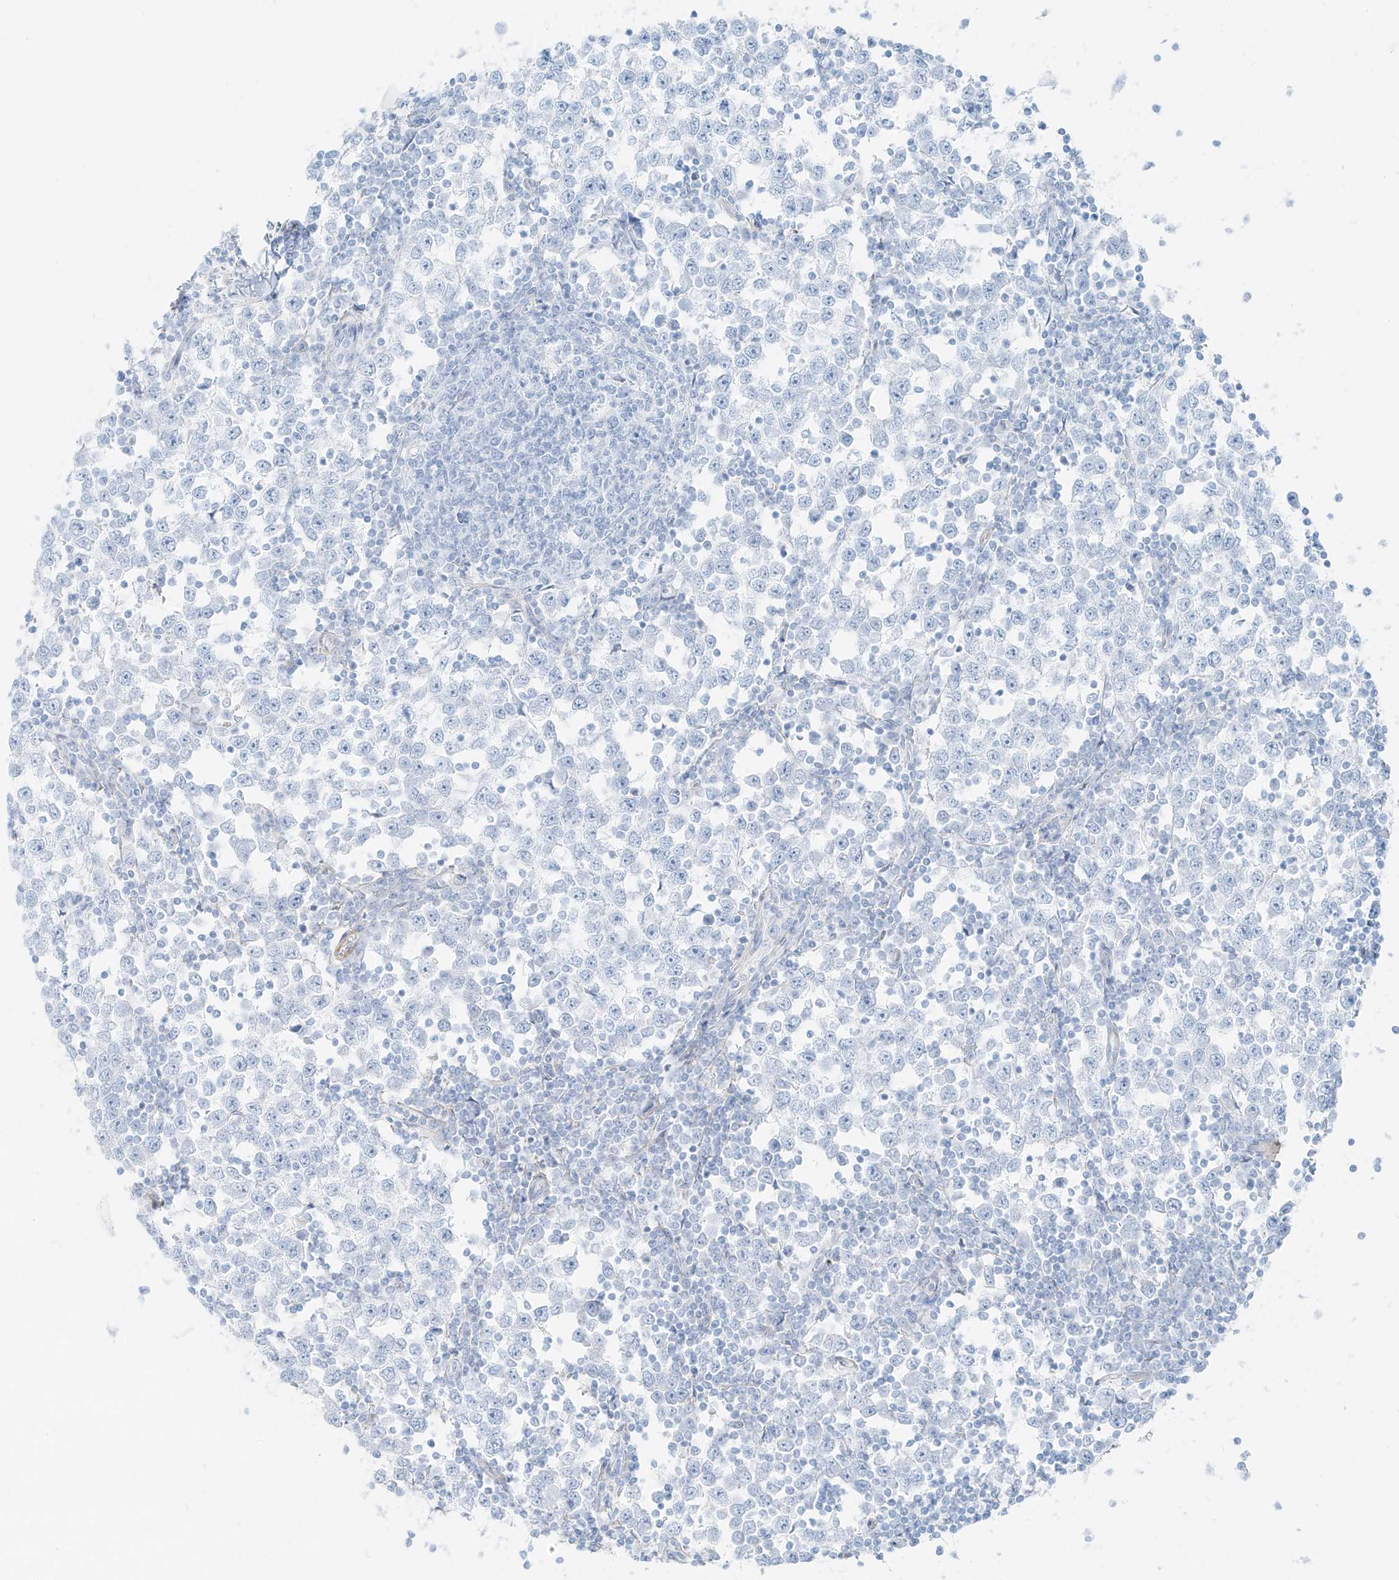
{"staining": {"intensity": "negative", "quantity": "none", "location": "none"}, "tissue": "testis cancer", "cell_type": "Tumor cells", "image_type": "cancer", "snomed": [{"axis": "morphology", "description": "Seminoma, NOS"}, {"axis": "topography", "description": "Testis"}], "caption": "This histopathology image is of testis cancer (seminoma) stained with IHC to label a protein in brown with the nuclei are counter-stained blue. There is no expression in tumor cells.", "gene": "SMCP", "patient": {"sex": "male", "age": 65}}